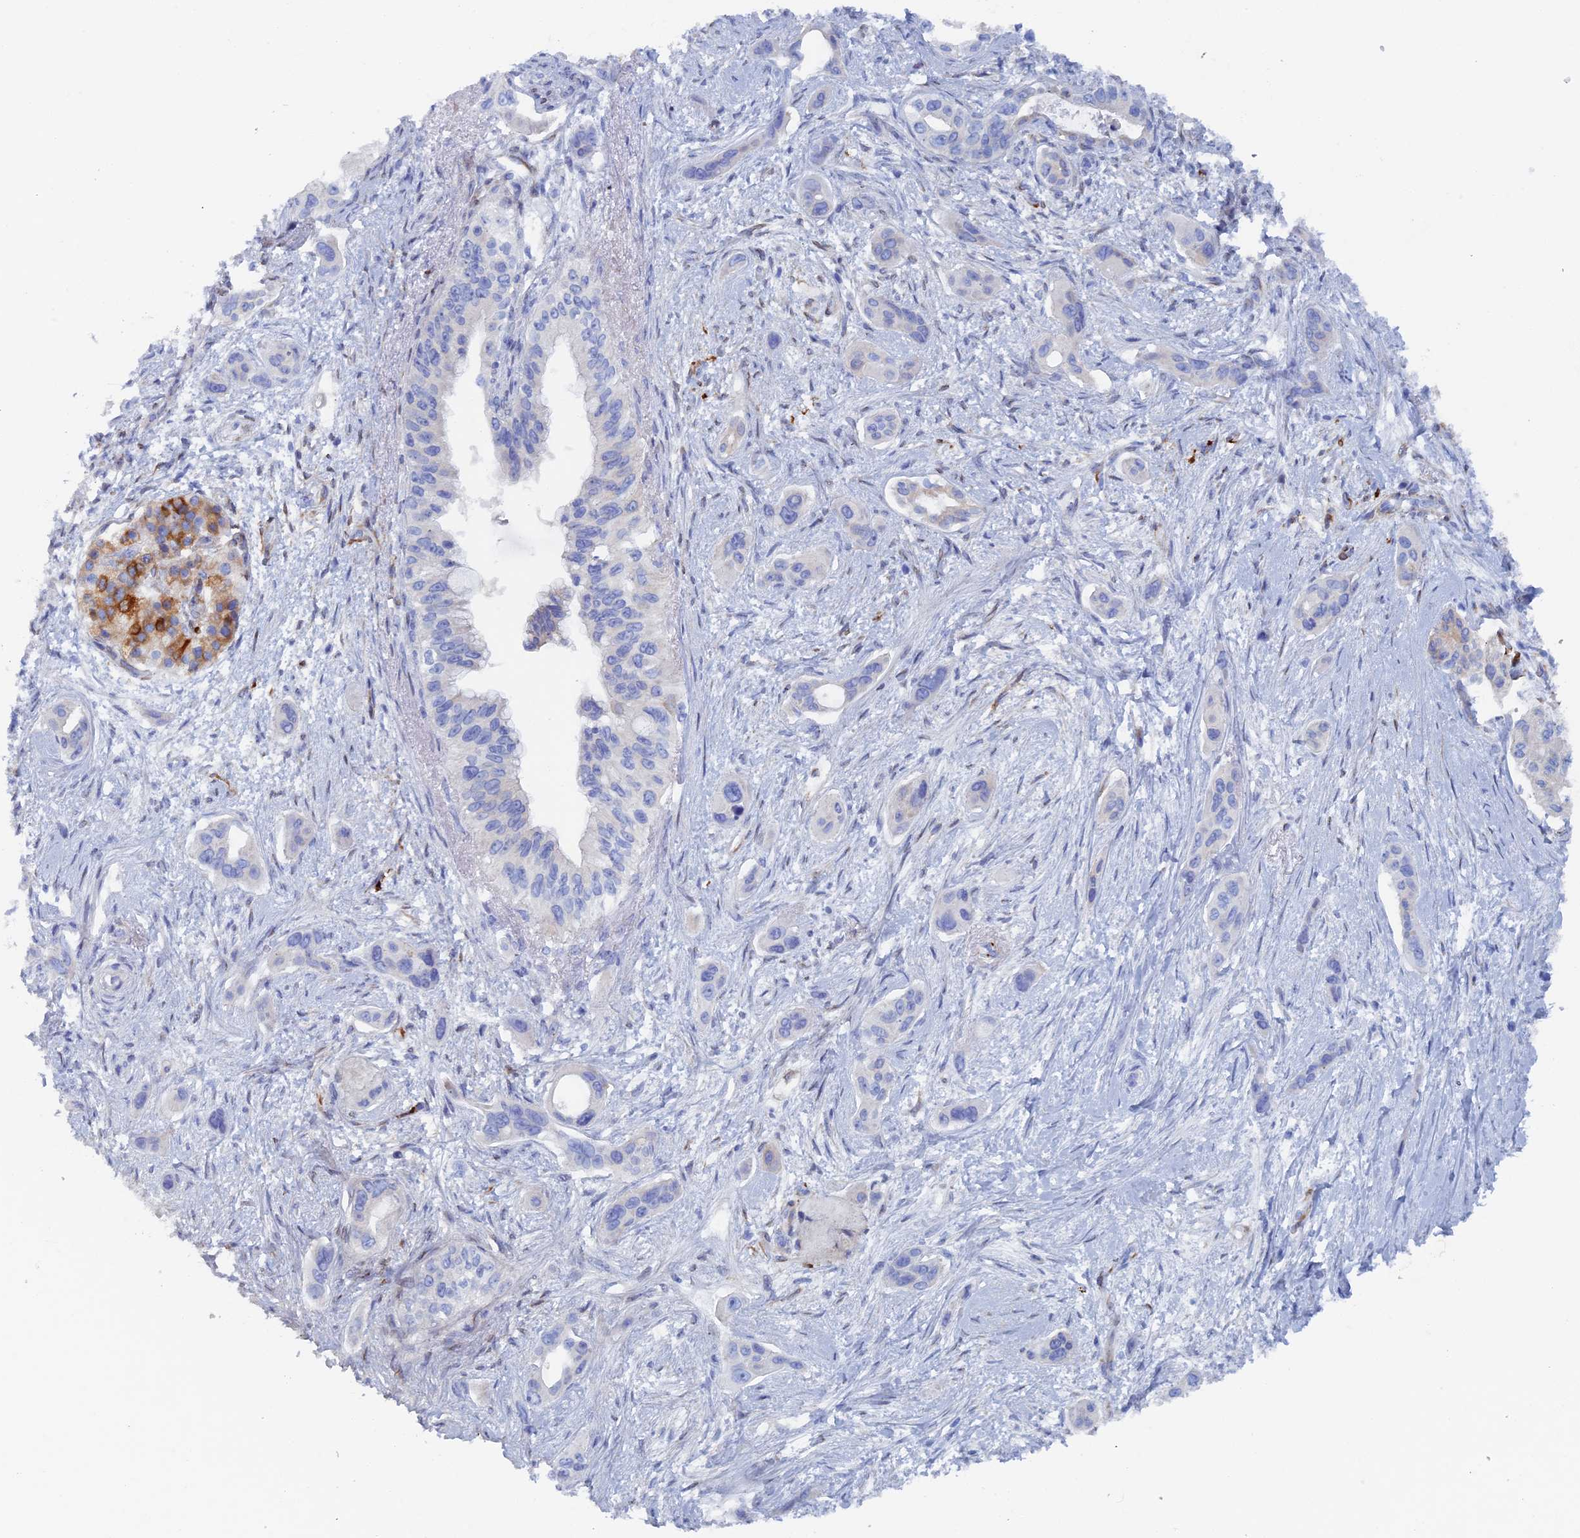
{"staining": {"intensity": "negative", "quantity": "none", "location": "none"}, "tissue": "pancreatic cancer", "cell_type": "Tumor cells", "image_type": "cancer", "snomed": [{"axis": "morphology", "description": "Adenocarcinoma, NOS"}, {"axis": "topography", "description": "Pancreas"}], "caption": "Tumor cells show no significant protein expression in pancreatic cancer.", "gene": "COG7", "patient": {"sex": "male", "age": 72}}